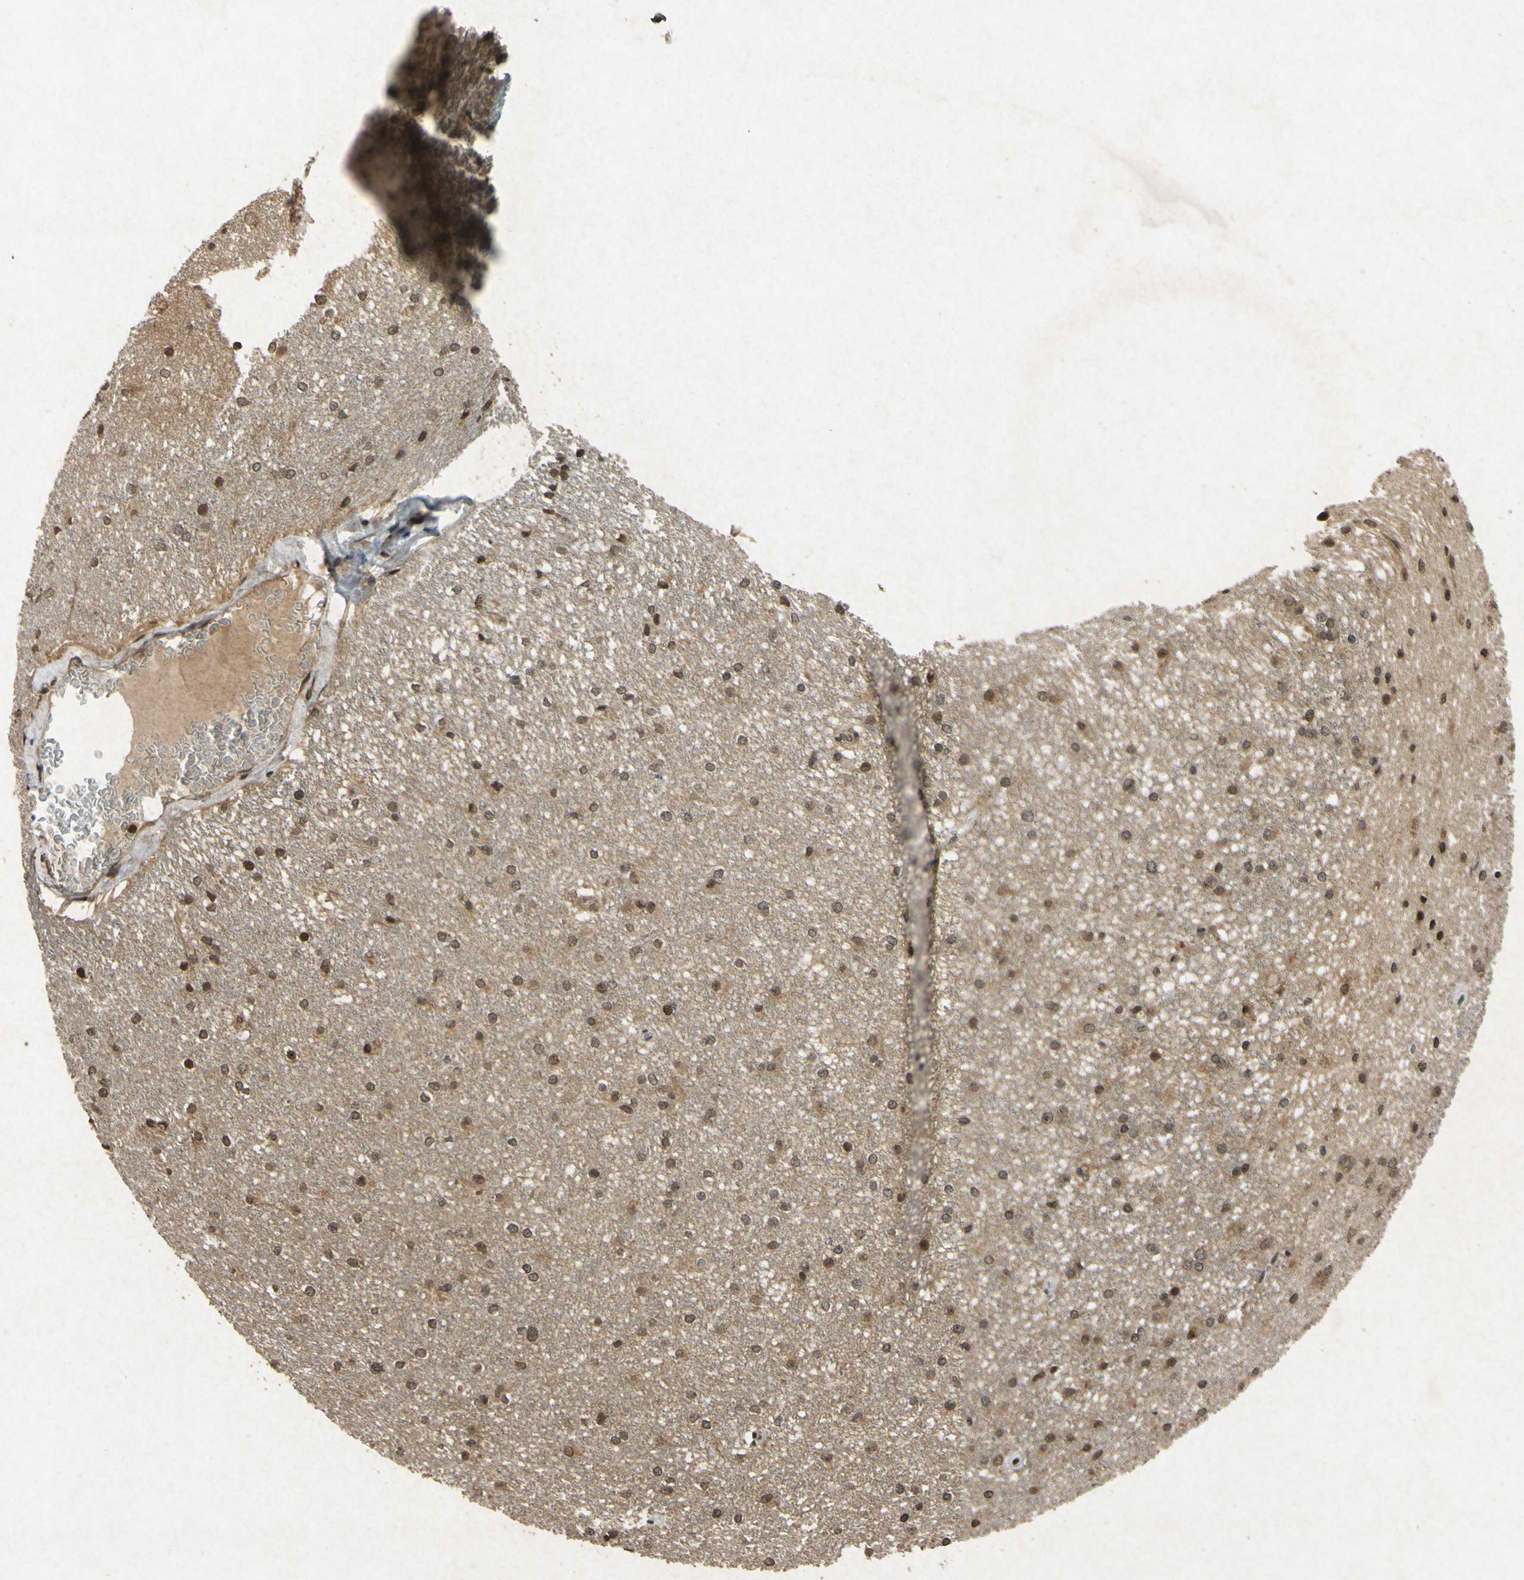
{"staining": {"intensity": "moderate", "quantity": ">75%", "location": "nuclear"}, "tissue": "caudate", "cell_type": "Glial cells", "image_type": "normal", "snomed": [{"axis": "morphology", "description": "Normal tissue, NOS"}, {"axis": "topography", "description": "Lateral ventricle wall"}], "caption": "DAB (3,3'-diaminobenzidine) immunohistochemical staining of normal caudate exhibits moderate nuclear protein positivity in about >75% of glial cells. The protein is stained brown, and the nuclei are stained in blue (DAB IHC with brightfield microscopy, high magnification).", "gene": "ATP6V1H", "patient": {"sex": "female", "age": 19}}